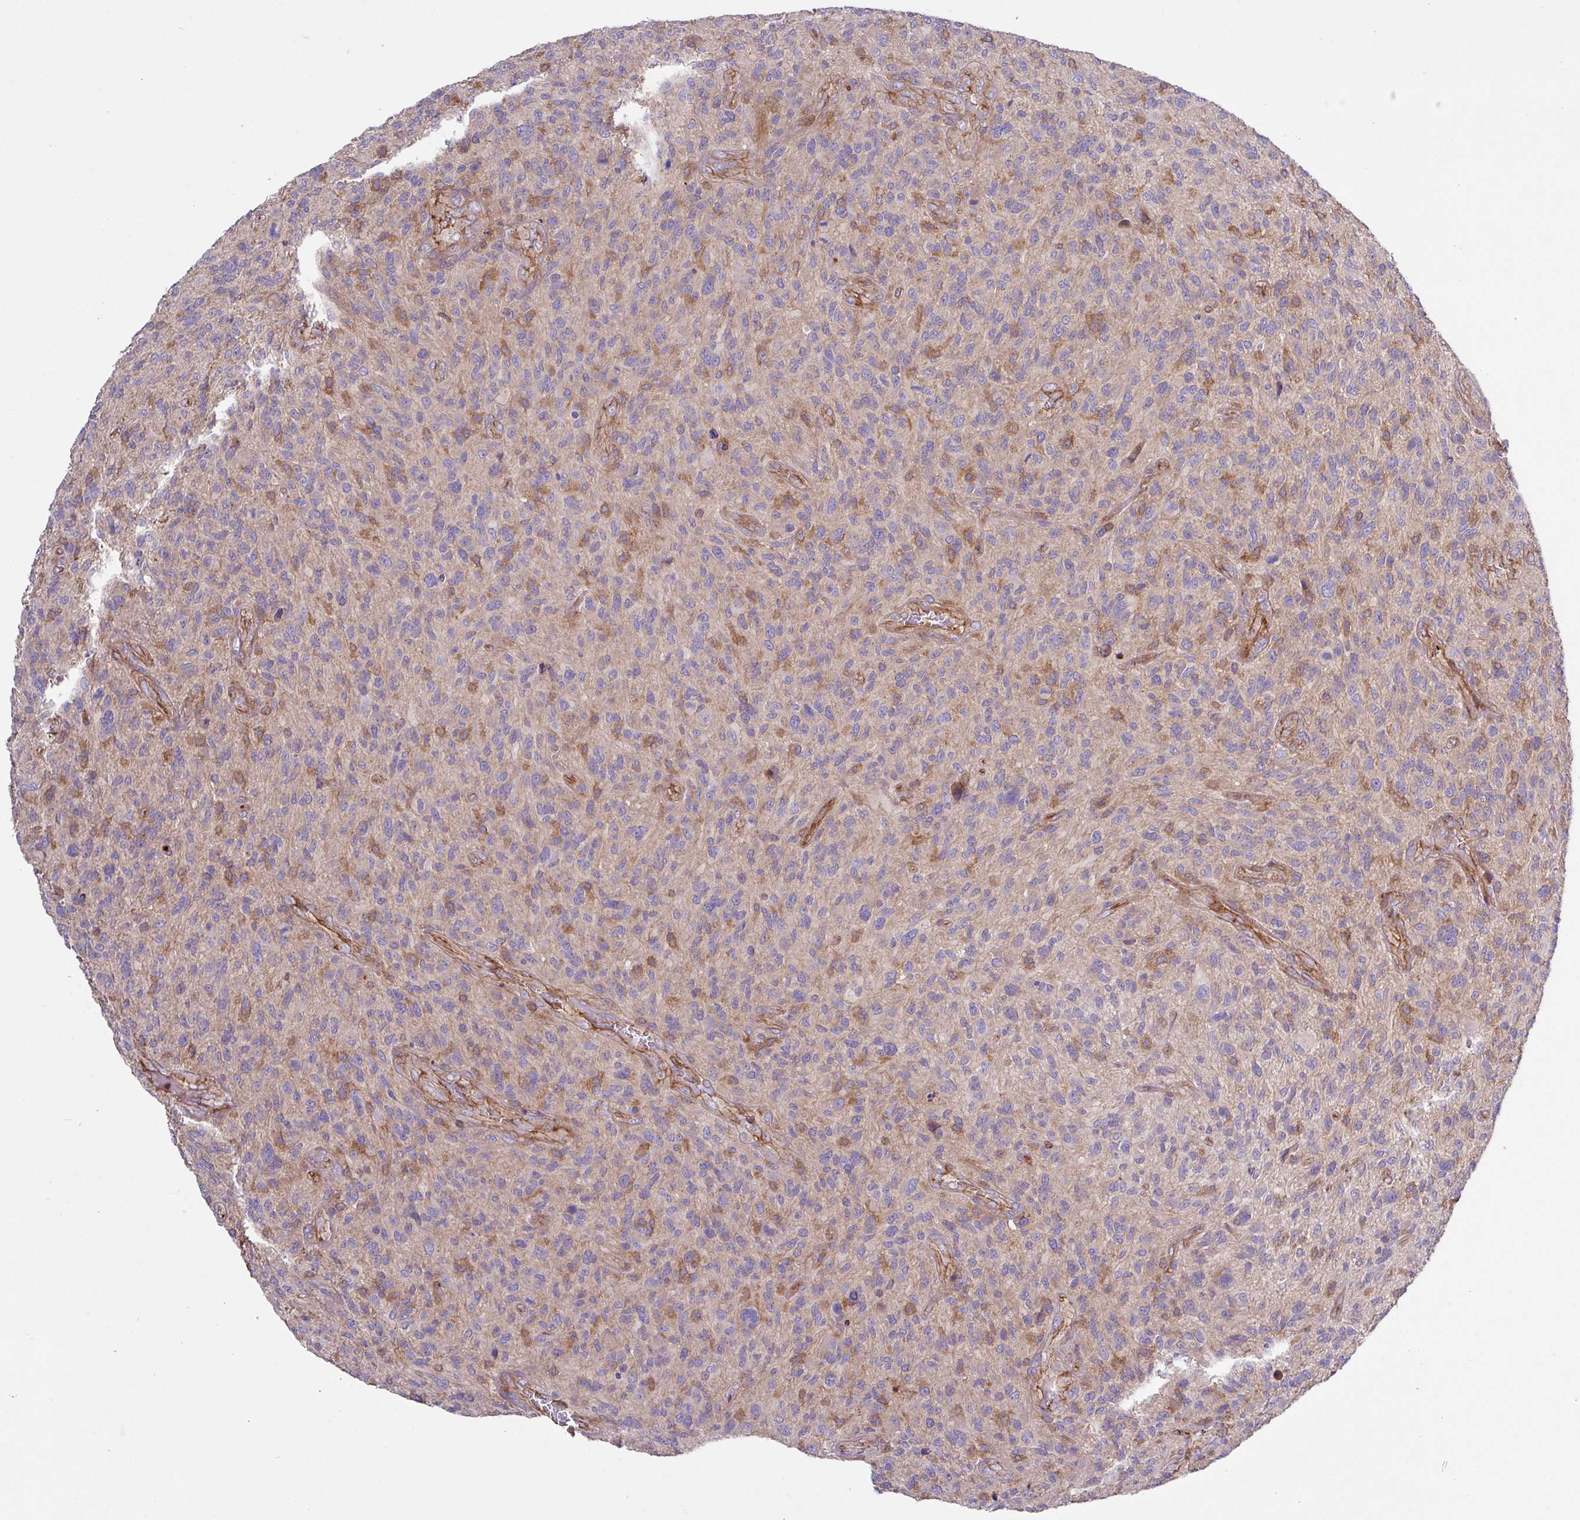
{"staining": {"intensity": "negative", "quantity": "none", "location": "none"}, "tissue": "glioma", "cell_type": "Tumor cells", "image_type": "cancer", "snomed": [{"axis": "morphology", "description": "Glioma, malignant, High grade"}, {"axis": "topography", "description": "Brain"}], "caption": "Tumor cells are negative for brown protein staining in malignant high-grade glioma.", "gene": "RIC1", "patient": {"sex": "male", "age": 47}}